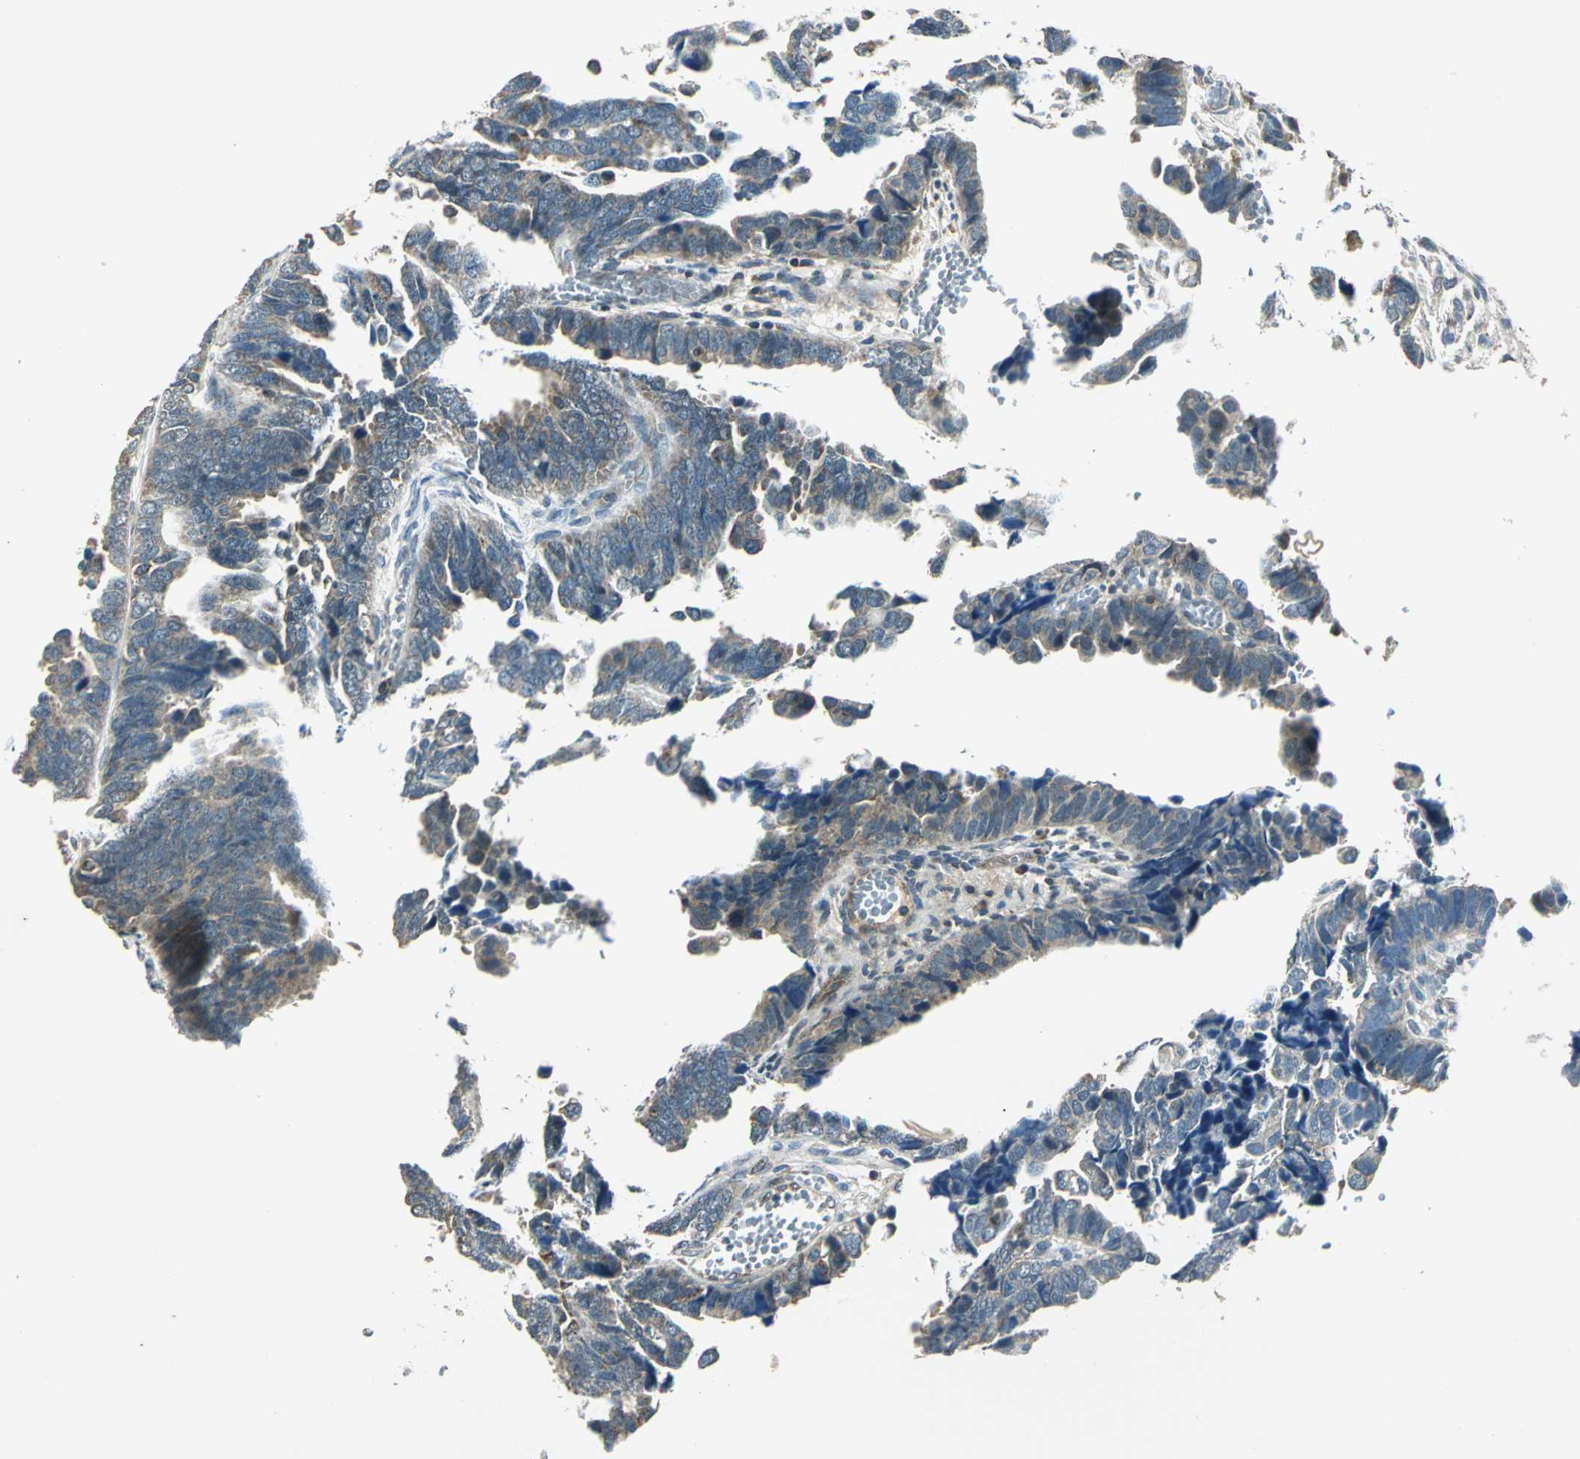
{"staining": {"intensity": "moderate", "quantity": ">75%", "location": "cytoplasmic/membranous"}, "tissue": "endometrial cancer", "cell_type": "Tumor cells", "image_type": "cancer", "snomed": [{"axis": "morphology", "description": "Adenocarcinoma, NOS"}, {"axis": "topography", "description": "Endometrium"}], "caption": "Protein expression analysis of adenocarcinoma (endometrial) displays moderate cytoplasmic/membranous staining in about >75% of tumor cells. Immunohistochemistry stains the protein of interest in brown and the nuclei are stained blue.", "gene": "NUDT2", "patient": {"sex": "female", "age": 75}}